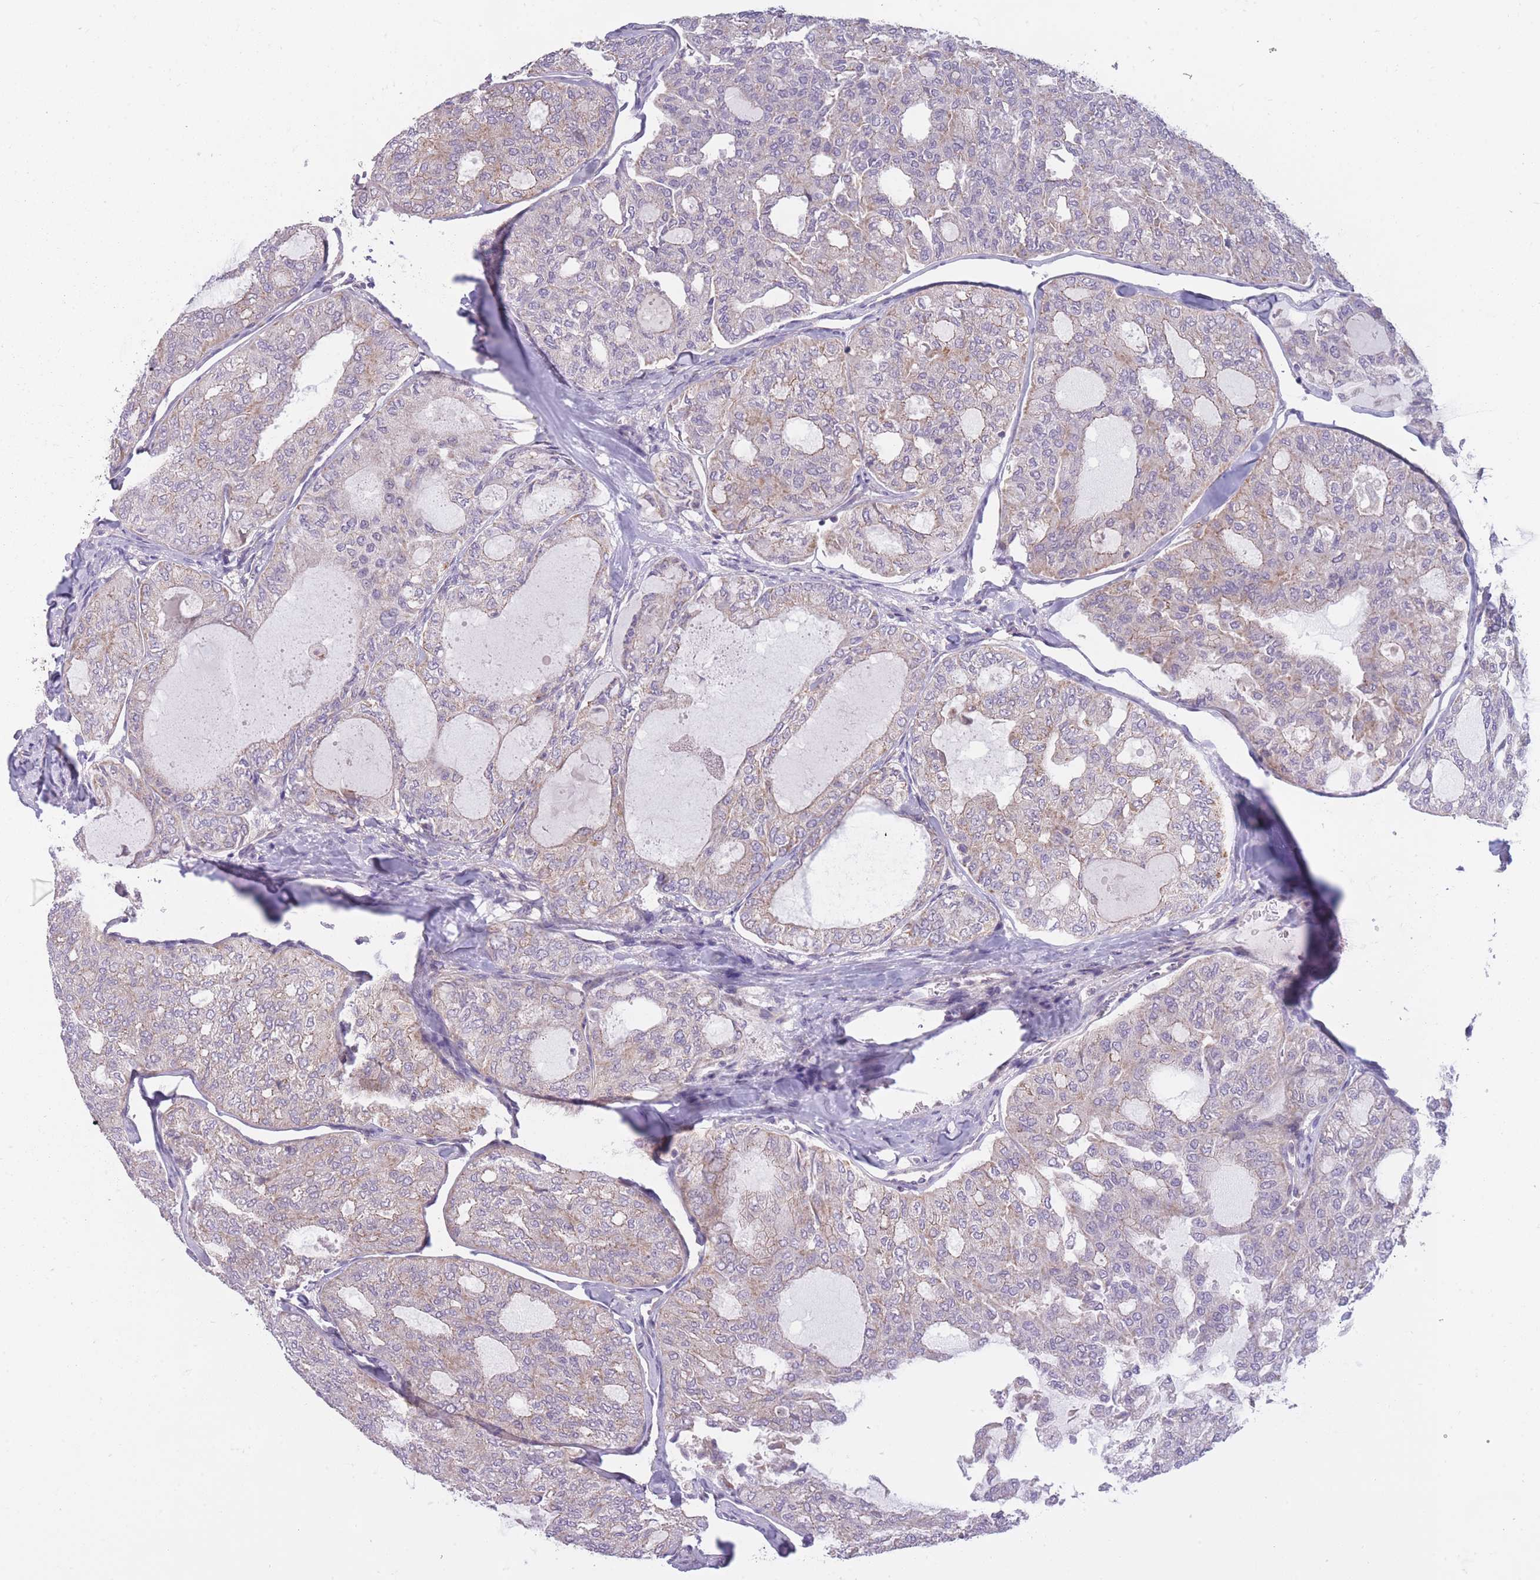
{"staining": {"intensity": "weak", "quantity": "<25%", "location": "cytoplasmic/membranous"}, "tissue": "thyroid cancer", "cell_type": "Tumor cells", "image_type": "cancer", "snomed": [{"axis": "morphology", "description": "Follicular adenoma carcinoma, NOS"}, {"axis": "topography", "description": "Thyroid gland"}], "caption": "Histopathology image shows no significant protein expression in tumor cells of thyroid cancer (follicular adenoma carcinoma).", "gene": "MRPS18C", "patient": {"sex": "male", "age": 75}}